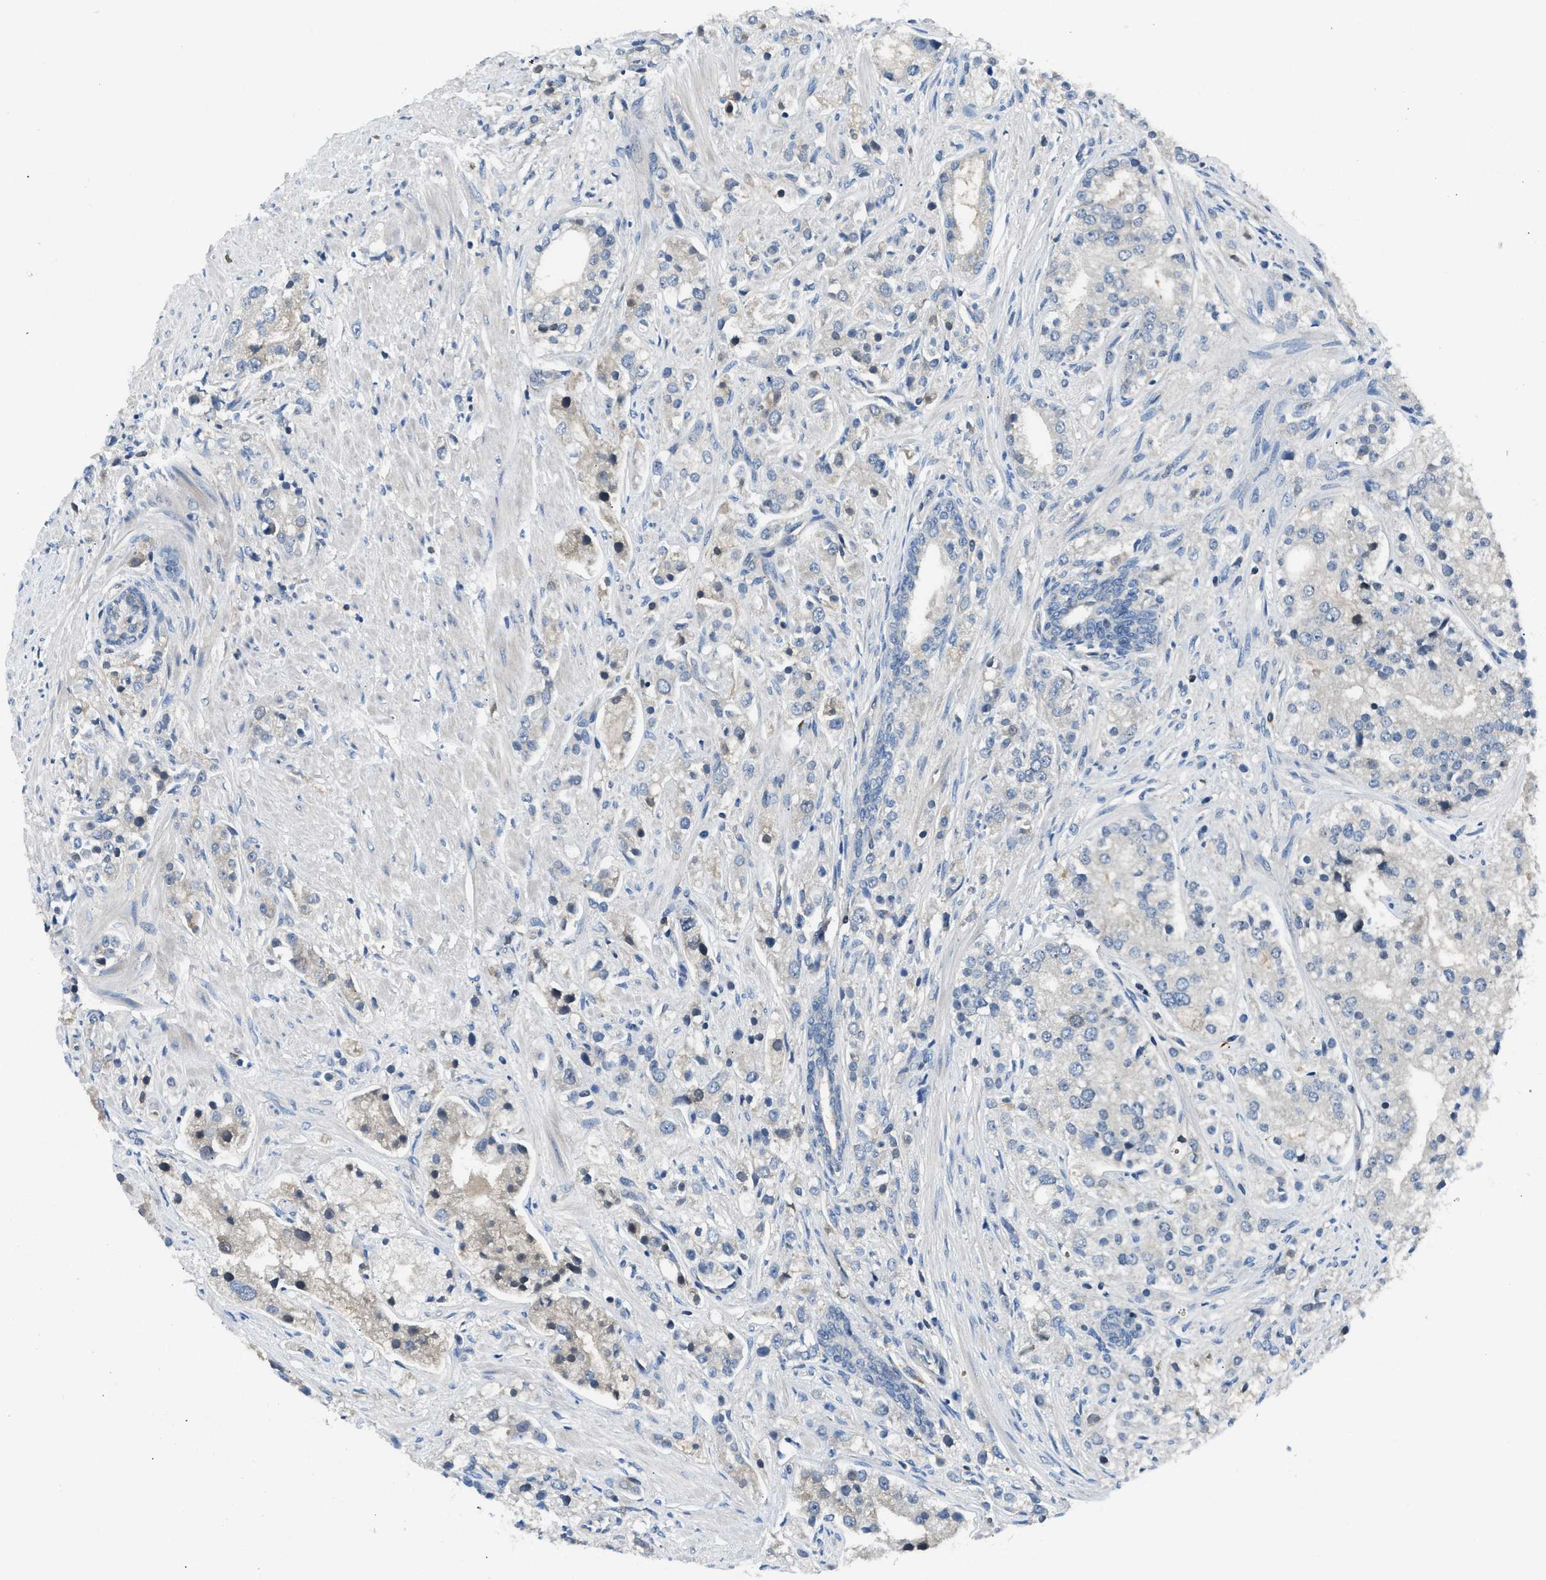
{"staining": {"intensity": "negative", "quantity": "none", "location": "none"}, "tissue": "prostate cancer", "cell_type": "Tumor cells", "image_type": "cancer", "snomed": [{"axis": "morphology", "description": "Adenocarcinoma, High grade"}, {"axis": "topography", "description": "Prostate"}], "caption": "Tumor cells are negative for brown protein staining in adenocarcinoma (high-grade) (prostate). (DAB (3,3'-diaminobenzidine) immunohistochemistry (IHC) with hematoxylin counter stain).", "gene": "ZNF251", "patient": {"sex": "male", "age": 50}}